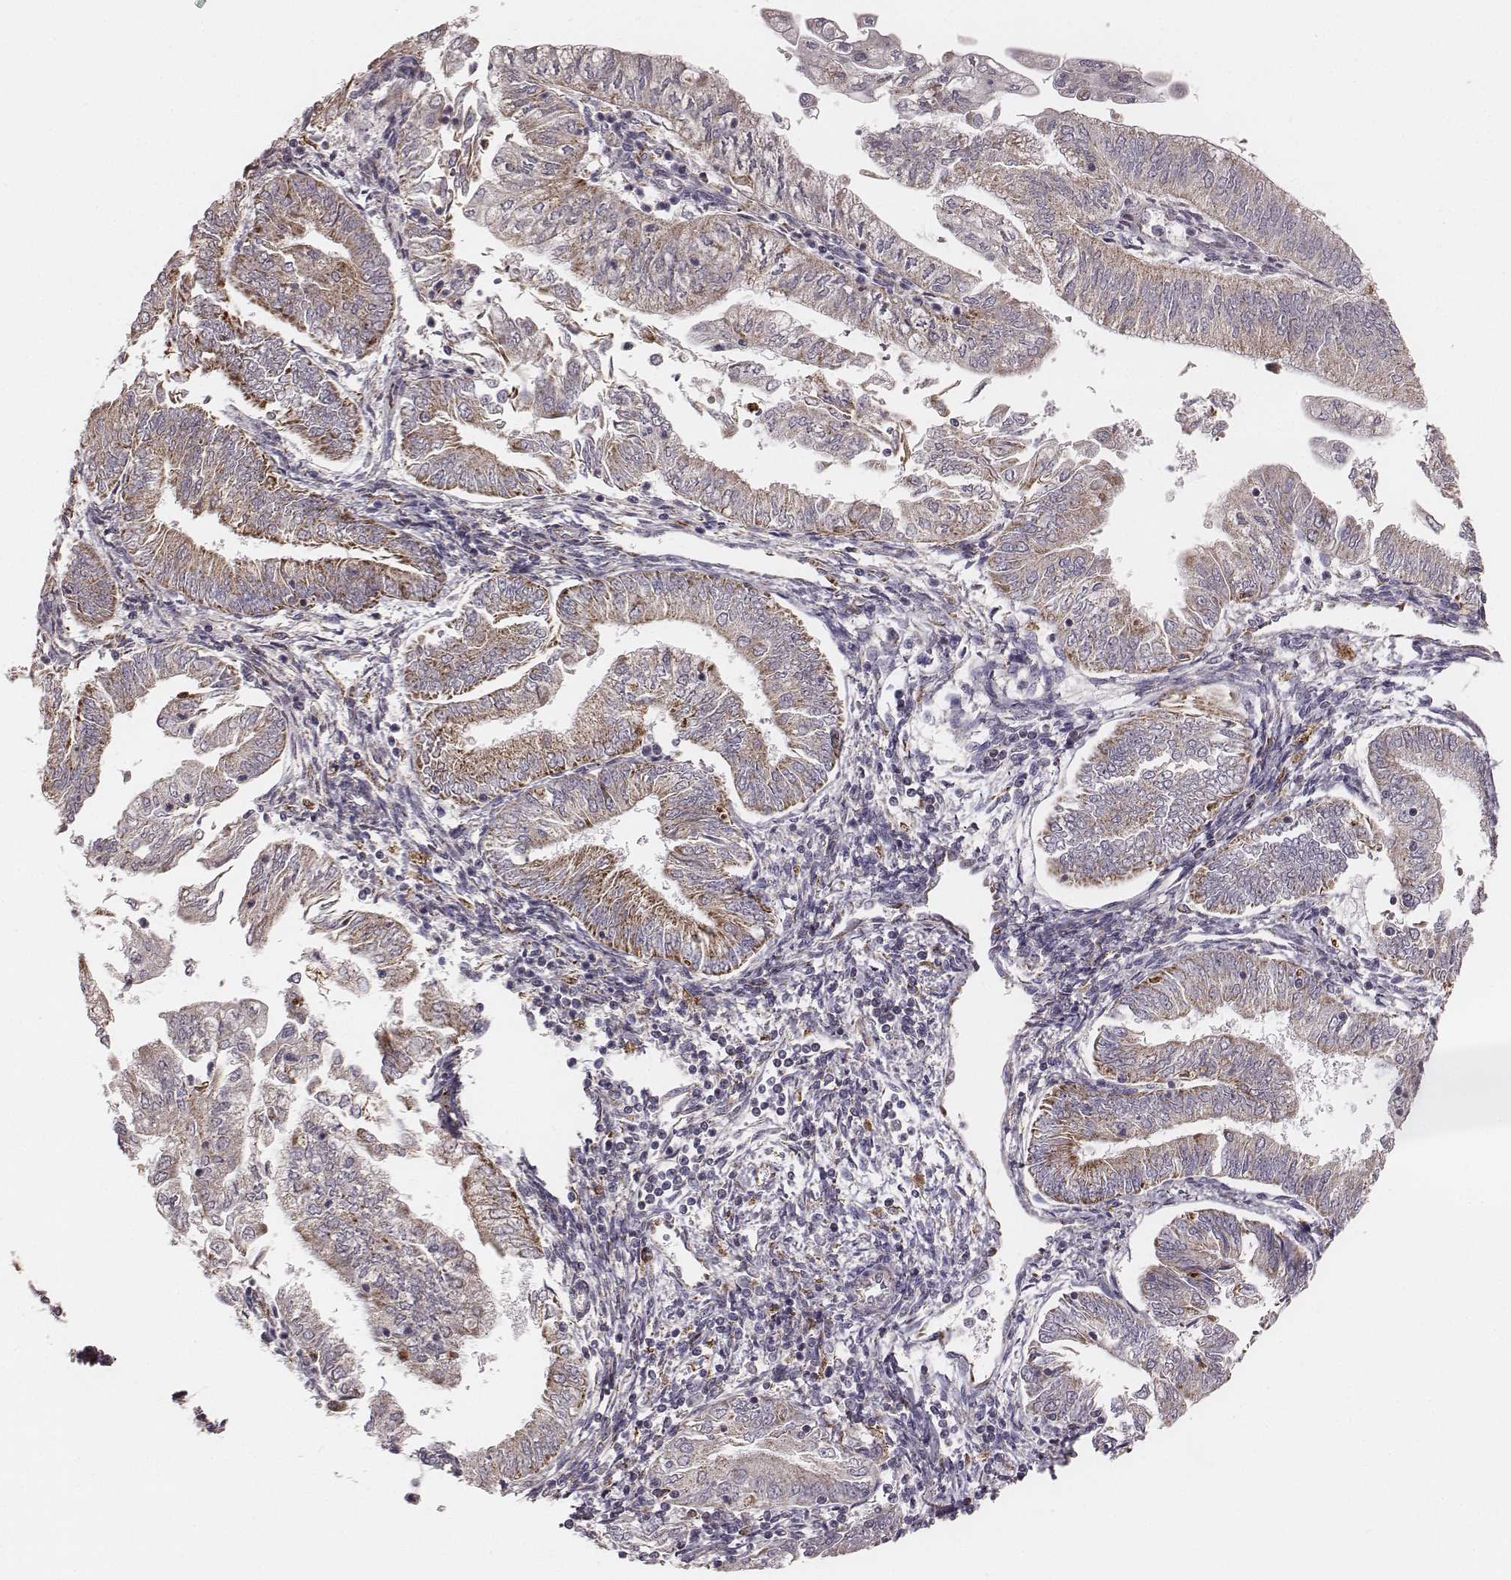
{"staining": {"intensity": "moderate", "quantity": ">75%", "location": "cytoplasmic/membranous"}, "tissue": "endometrial cancer", "cell_type": "Tumor cells", "image_type": "cancer", "snomed": [{"axis": "morphology", "description": "Adenocarcinoma, NOS"}, {"axis": "topography", "description": "Endometrium"}], "caption": "A high-resolution image shows immunohistochemistry staining of endometrial cancer (adenocarcinoma), which displays moderate cytoplasmic/membranous expression in about >75% of tumor cells.", "gene": "TUFM", "patient": {"sex": "female", "age": 55}}